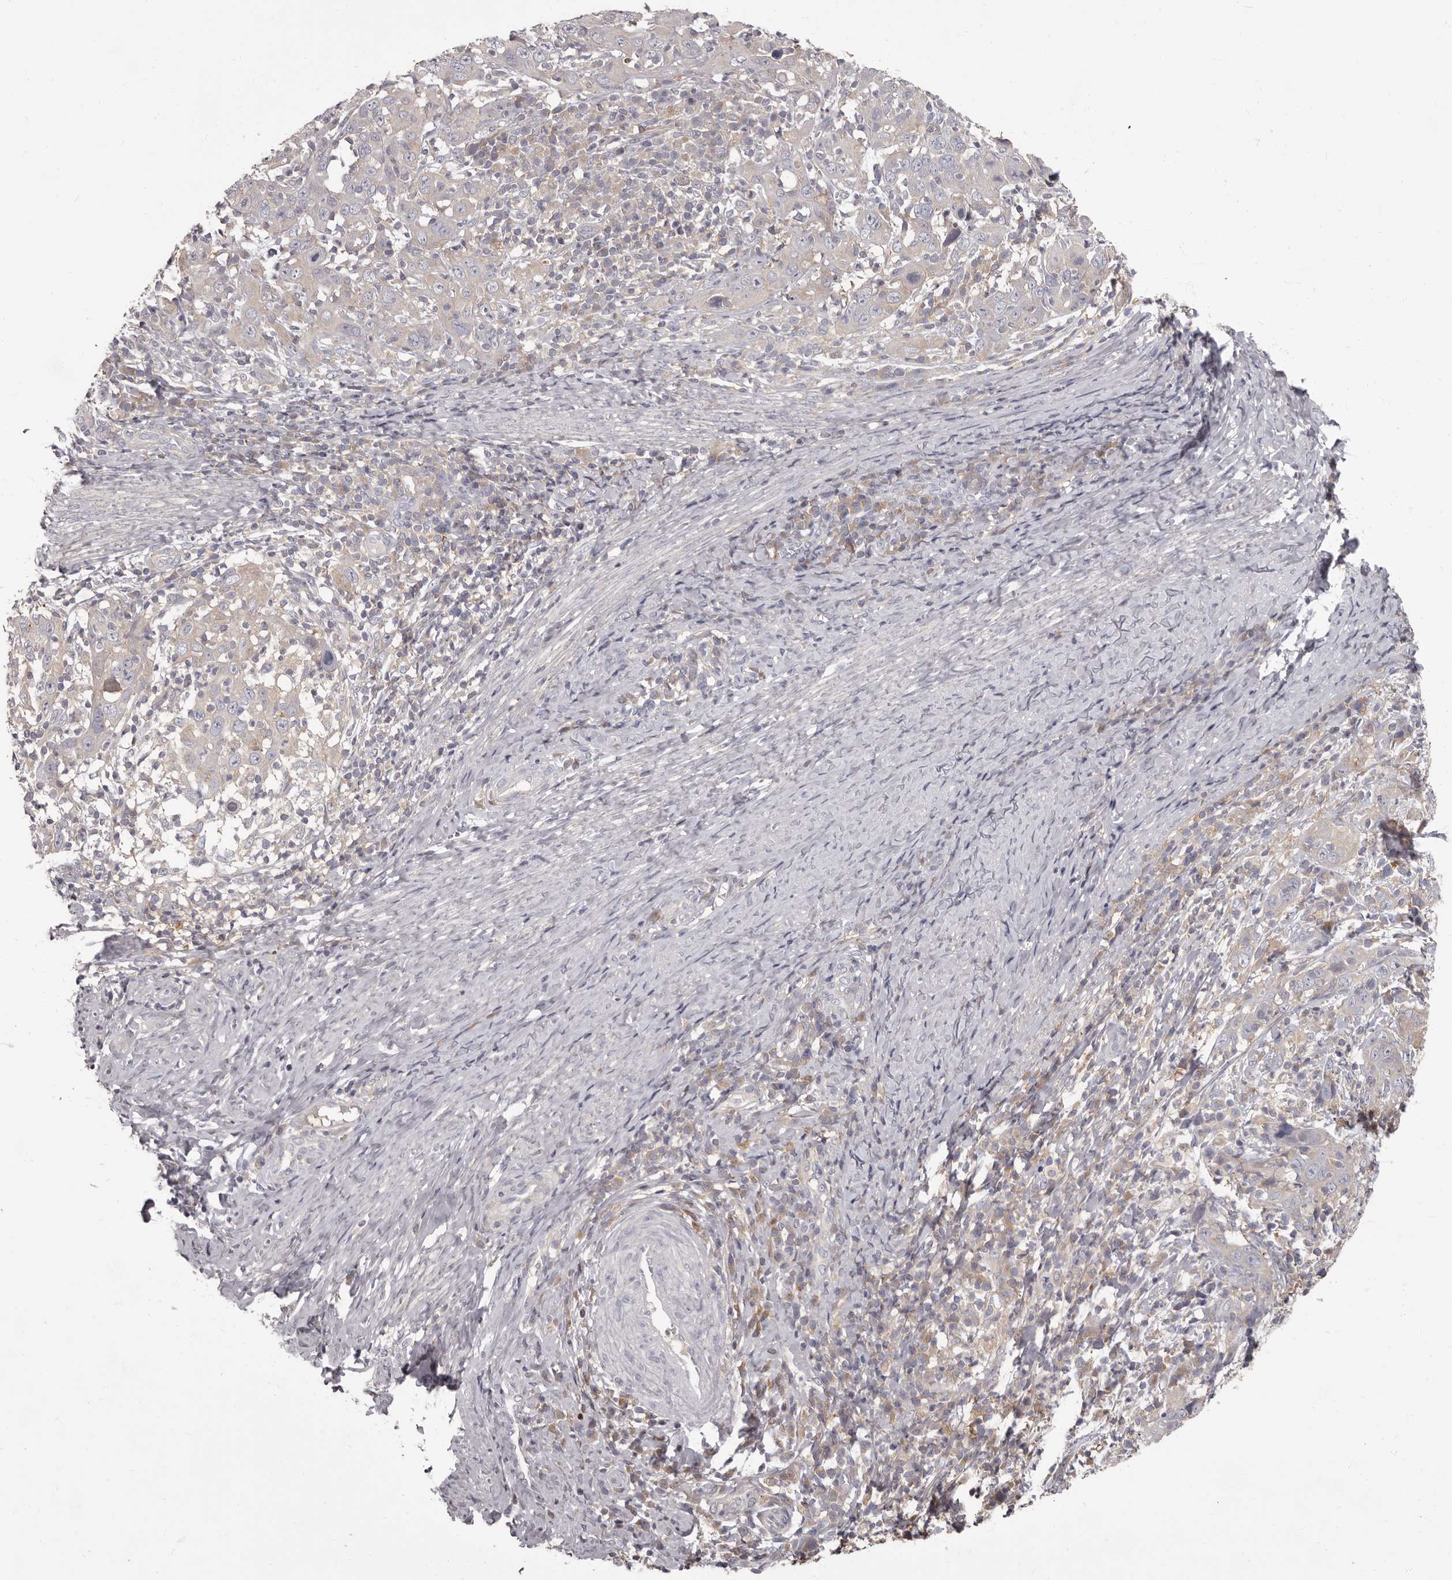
{"staining": {"intensity": "negative", "quantity": "none", "location": "none"}, "tissue": "cervical cancer", "cell_type": "Tumor cells", "image_type": "cancer", "snomed": [{"axis": "morphology", "description": "Squamous cell carcinoma, NOS"}, {"axis": "topography", "description": "Cervix"}], "caption": "Immunohistochemical staining of human cervical squamous cell carcinoma shows no significant staining in tumor cells.", "gene": "APEH", "patient": {"sex": "female", "age": 46}}